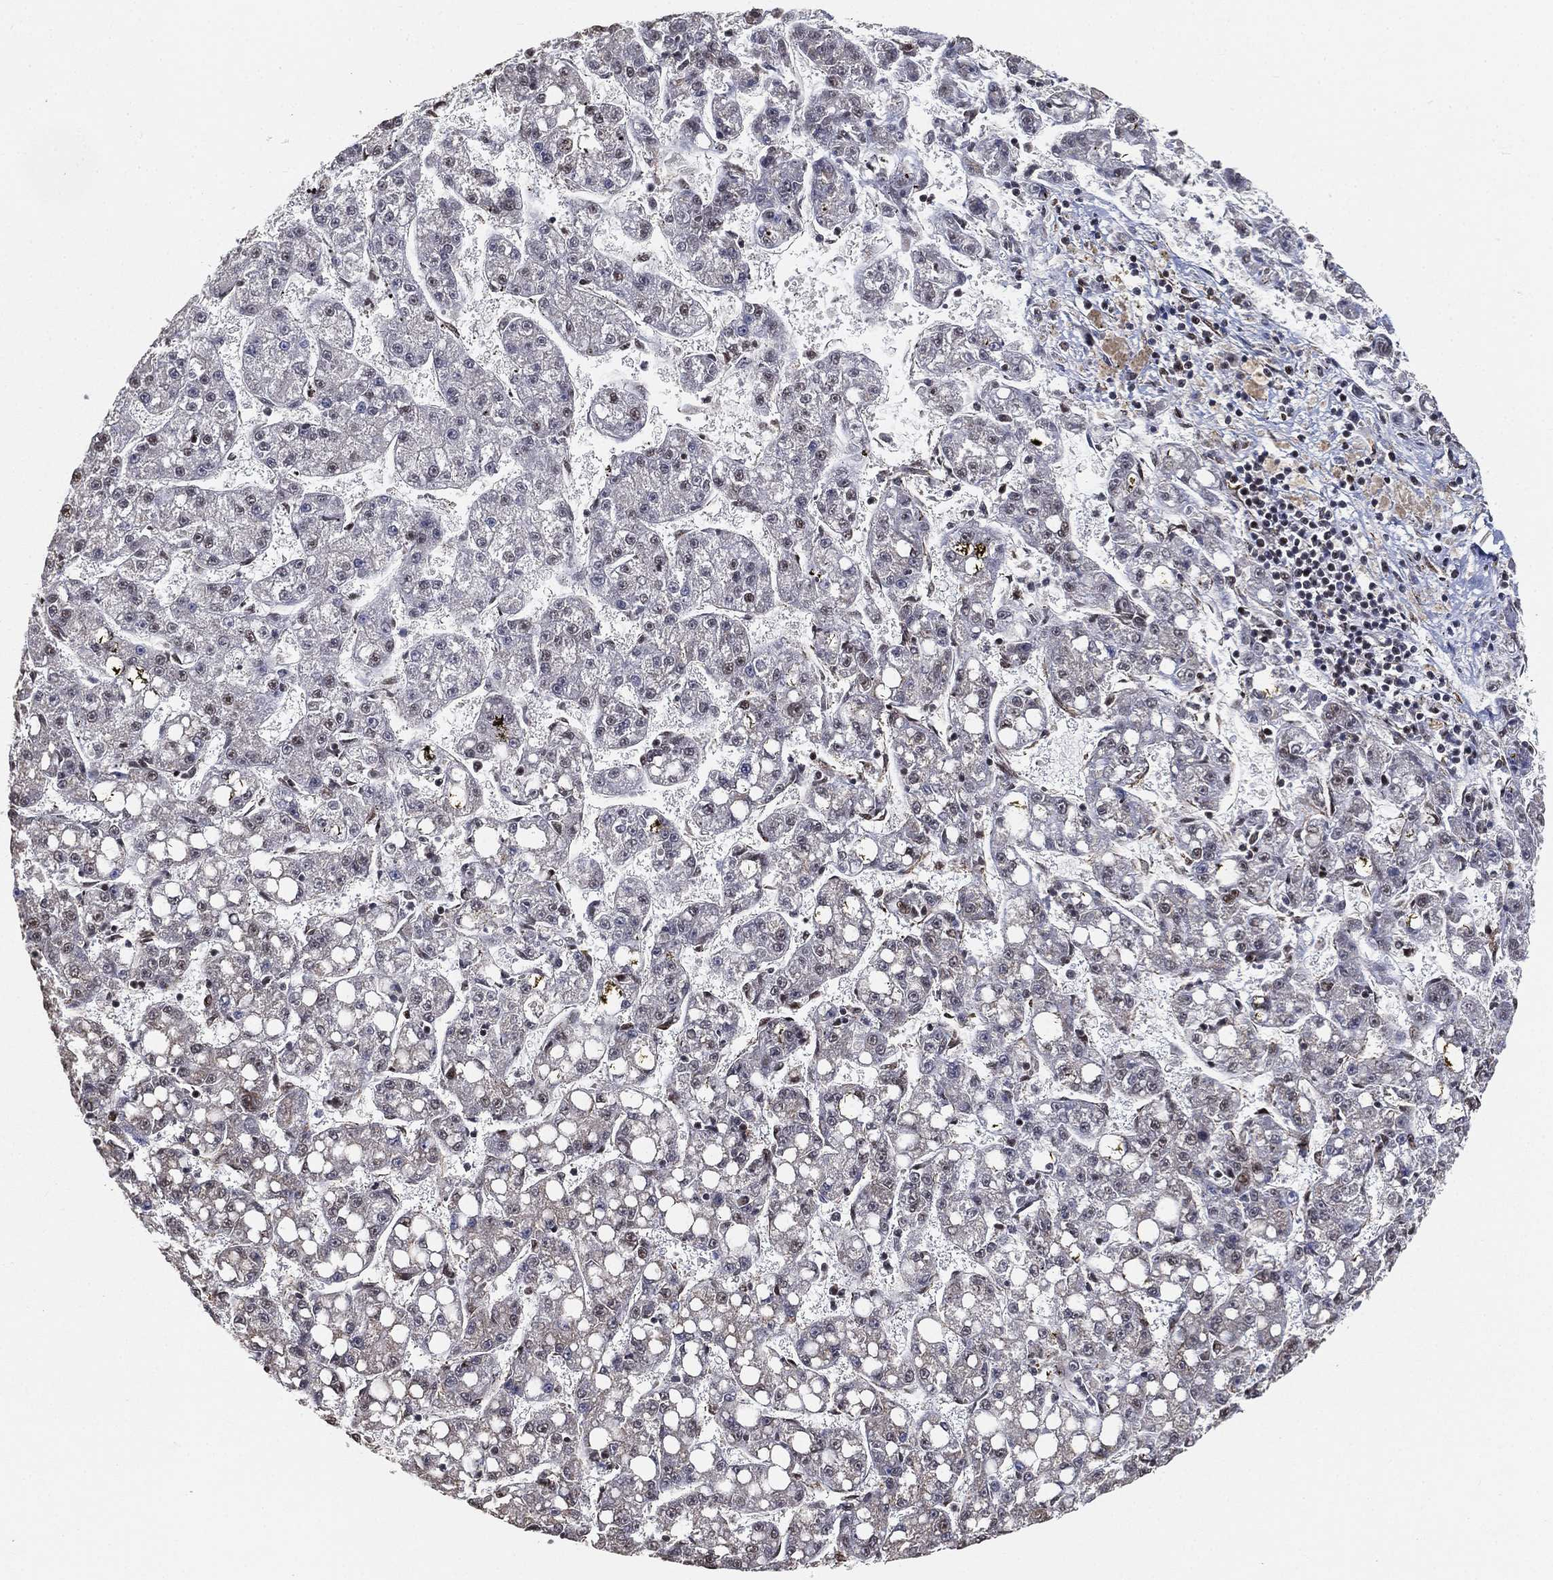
{"staining": {"intensity": "negative", "quantity": "none", "location": "none"}, "tissue": "liver cancer", "cell_type": "Tumor cells", "image_type": "cancer", "snomed": [{"axis": "morphology", "description": "Carcinoma, Hepatocellular, NOS"}, {"axis": "topography", "description": "Liver"}], "caption": "Hepatocellular carcinoma (liver) stained for a protein using immunohistochemistry shows no positivity tumor cells.", "gene": "RSRC2", "patient": {"sex": "female", "age": 65}}